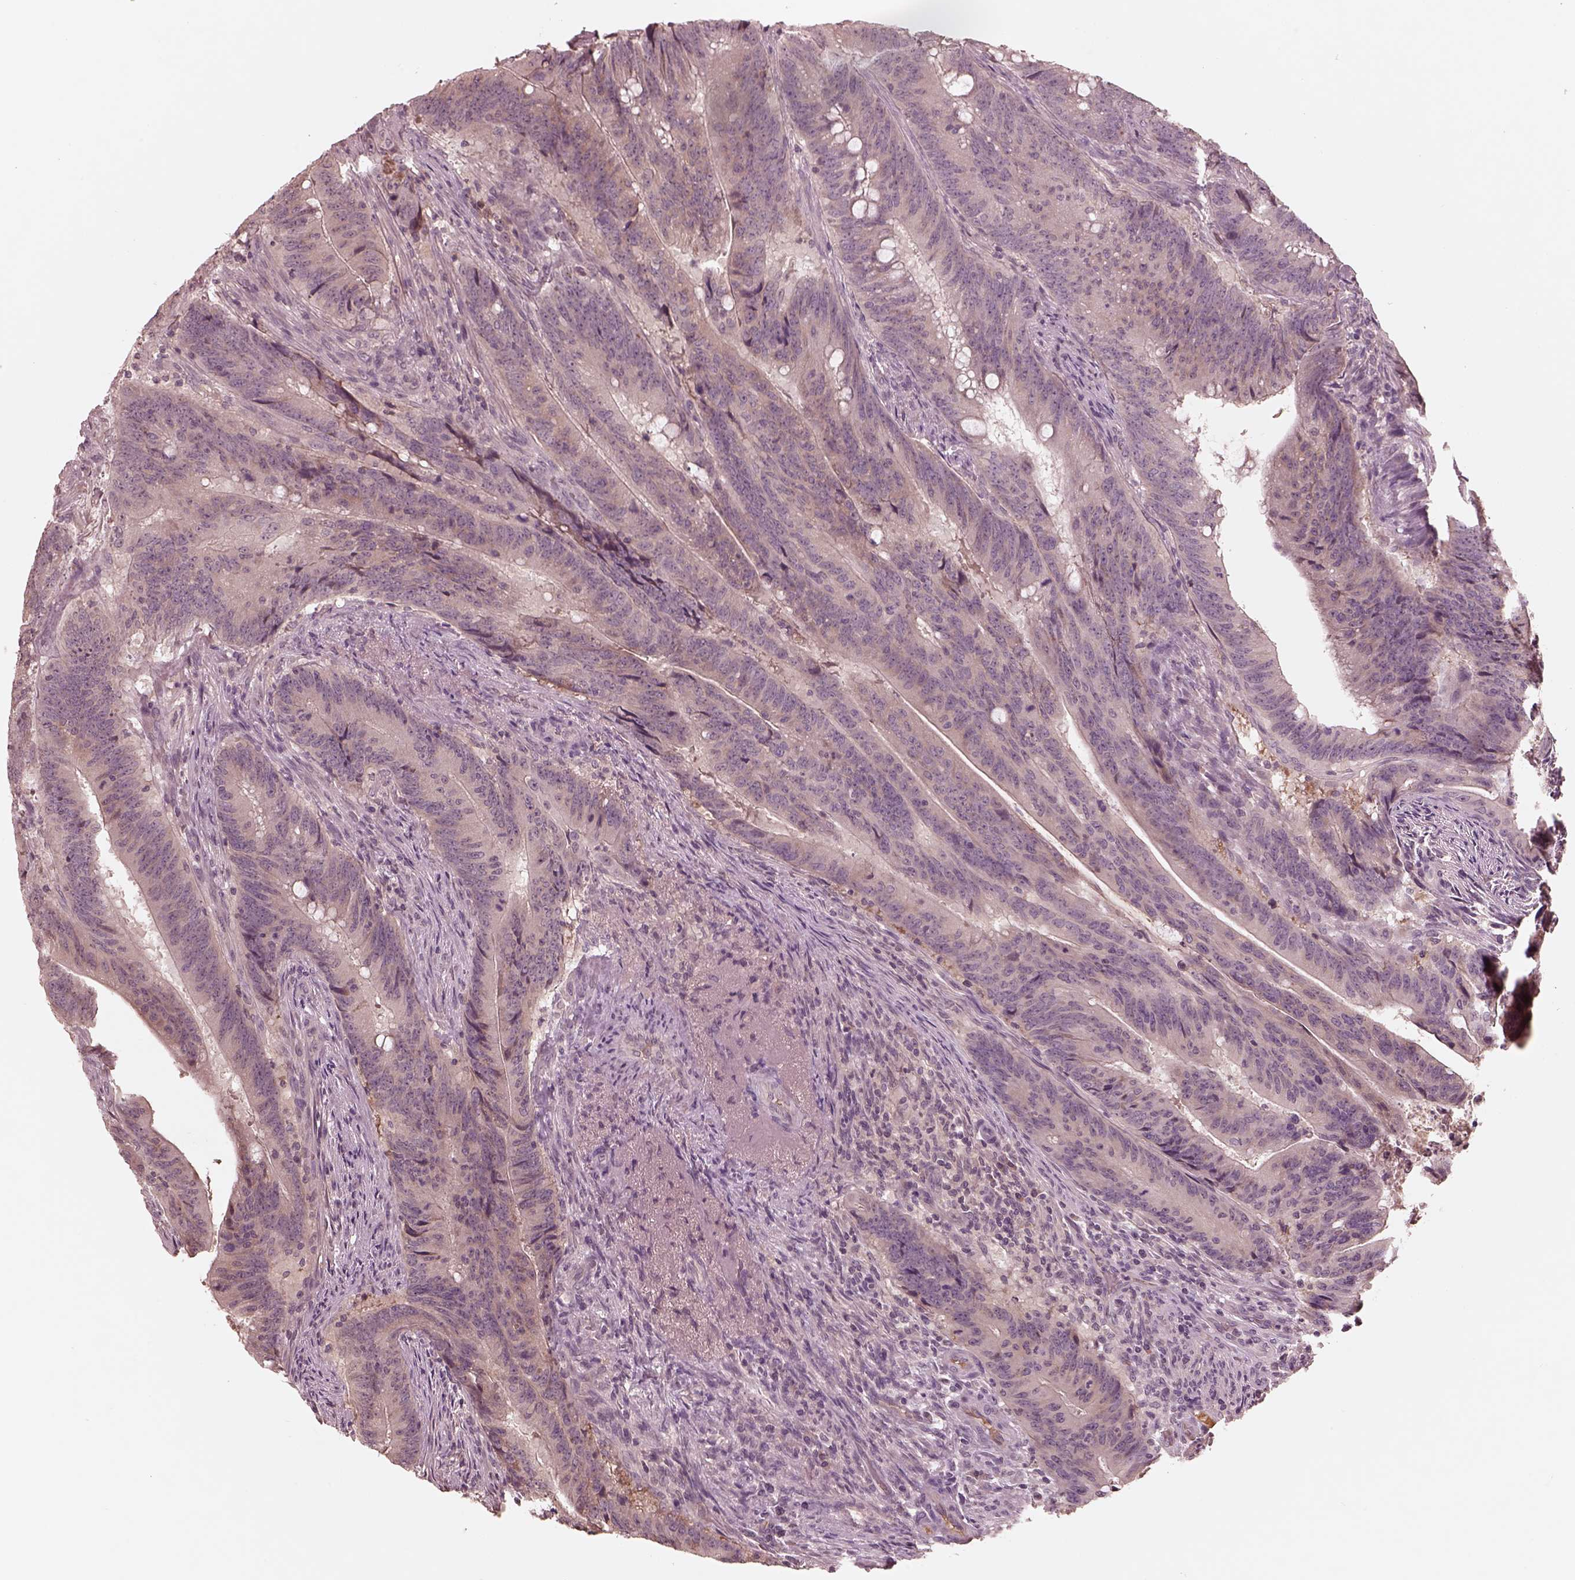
{"staining": {"intensity": "negative", "quantity": "none", "location": "none"}, "tissue": "colorectal cancer", "cell_type": "Tumor cells", "image_type": "cancer", "snomed": [{"axis": "morphology", "description": "Adenocarcinoma, NOS"}, {"axis": "topography", "description": "Colon"}], "caption": "Micrograph shows no significant protein positivity in tumor cells of colorectal adenocarcinoma. Brightfield microscopy of immunohistochemistry stained with DAB (3,3'-diaminobenzidine) (brown) and hematoxylin (blue), captured at high magnification.", "gene": "TF", "patient": {"sex": "female", "age": 87}}